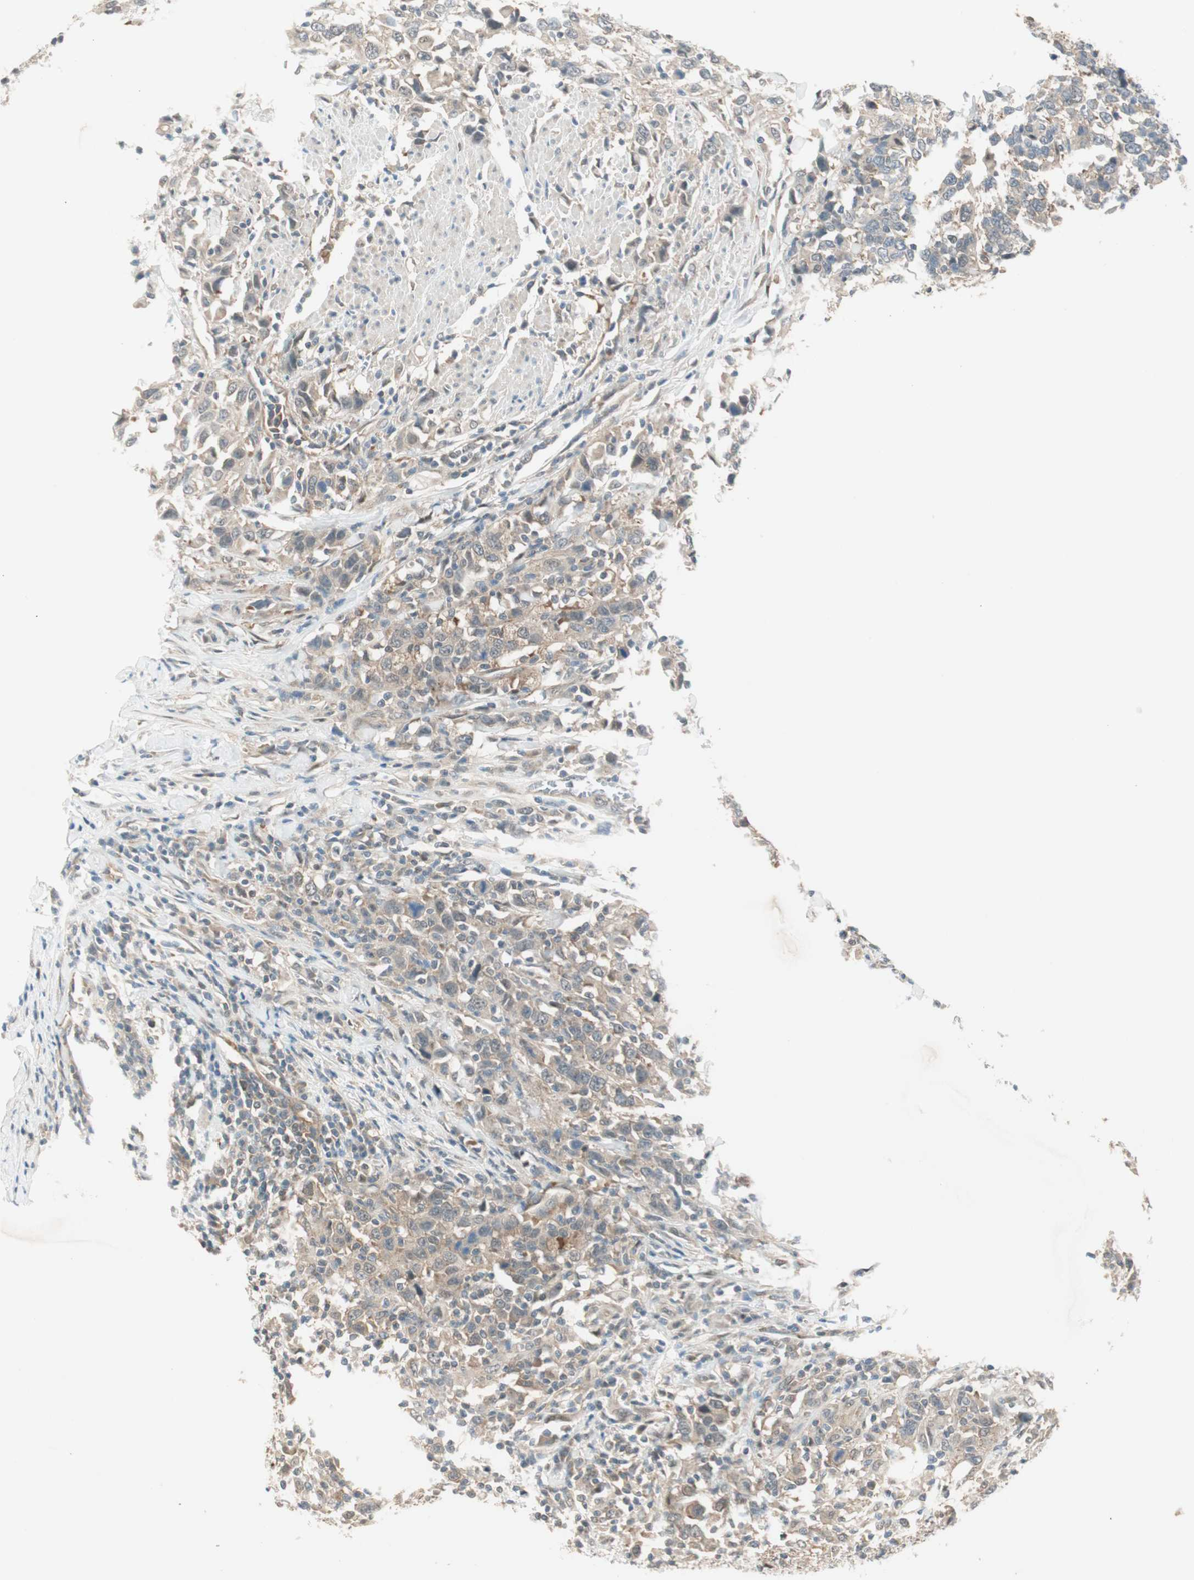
{"staining": {"intensity": "weak", "quantity": ">75%", "location": "cytoplasmic/membranous"}, "tissue": "urothelial cancer", "cell_type": "Tumor cells", "image_type": "cancer", "snomed": [{"axis": "morphology", "description": "Urothelial carcinoma, High grade"}, {"axis": "topography", "description": "Urinary bladder"}], "caption": "Immunohistochemistry (IHC) of urothelial cancer displays low levels of weak cytoplasmic/membranous expression in about >75% of tumor cells.", "gene": "PSMD8", "patient": {"sex": "male", "age": 61}}